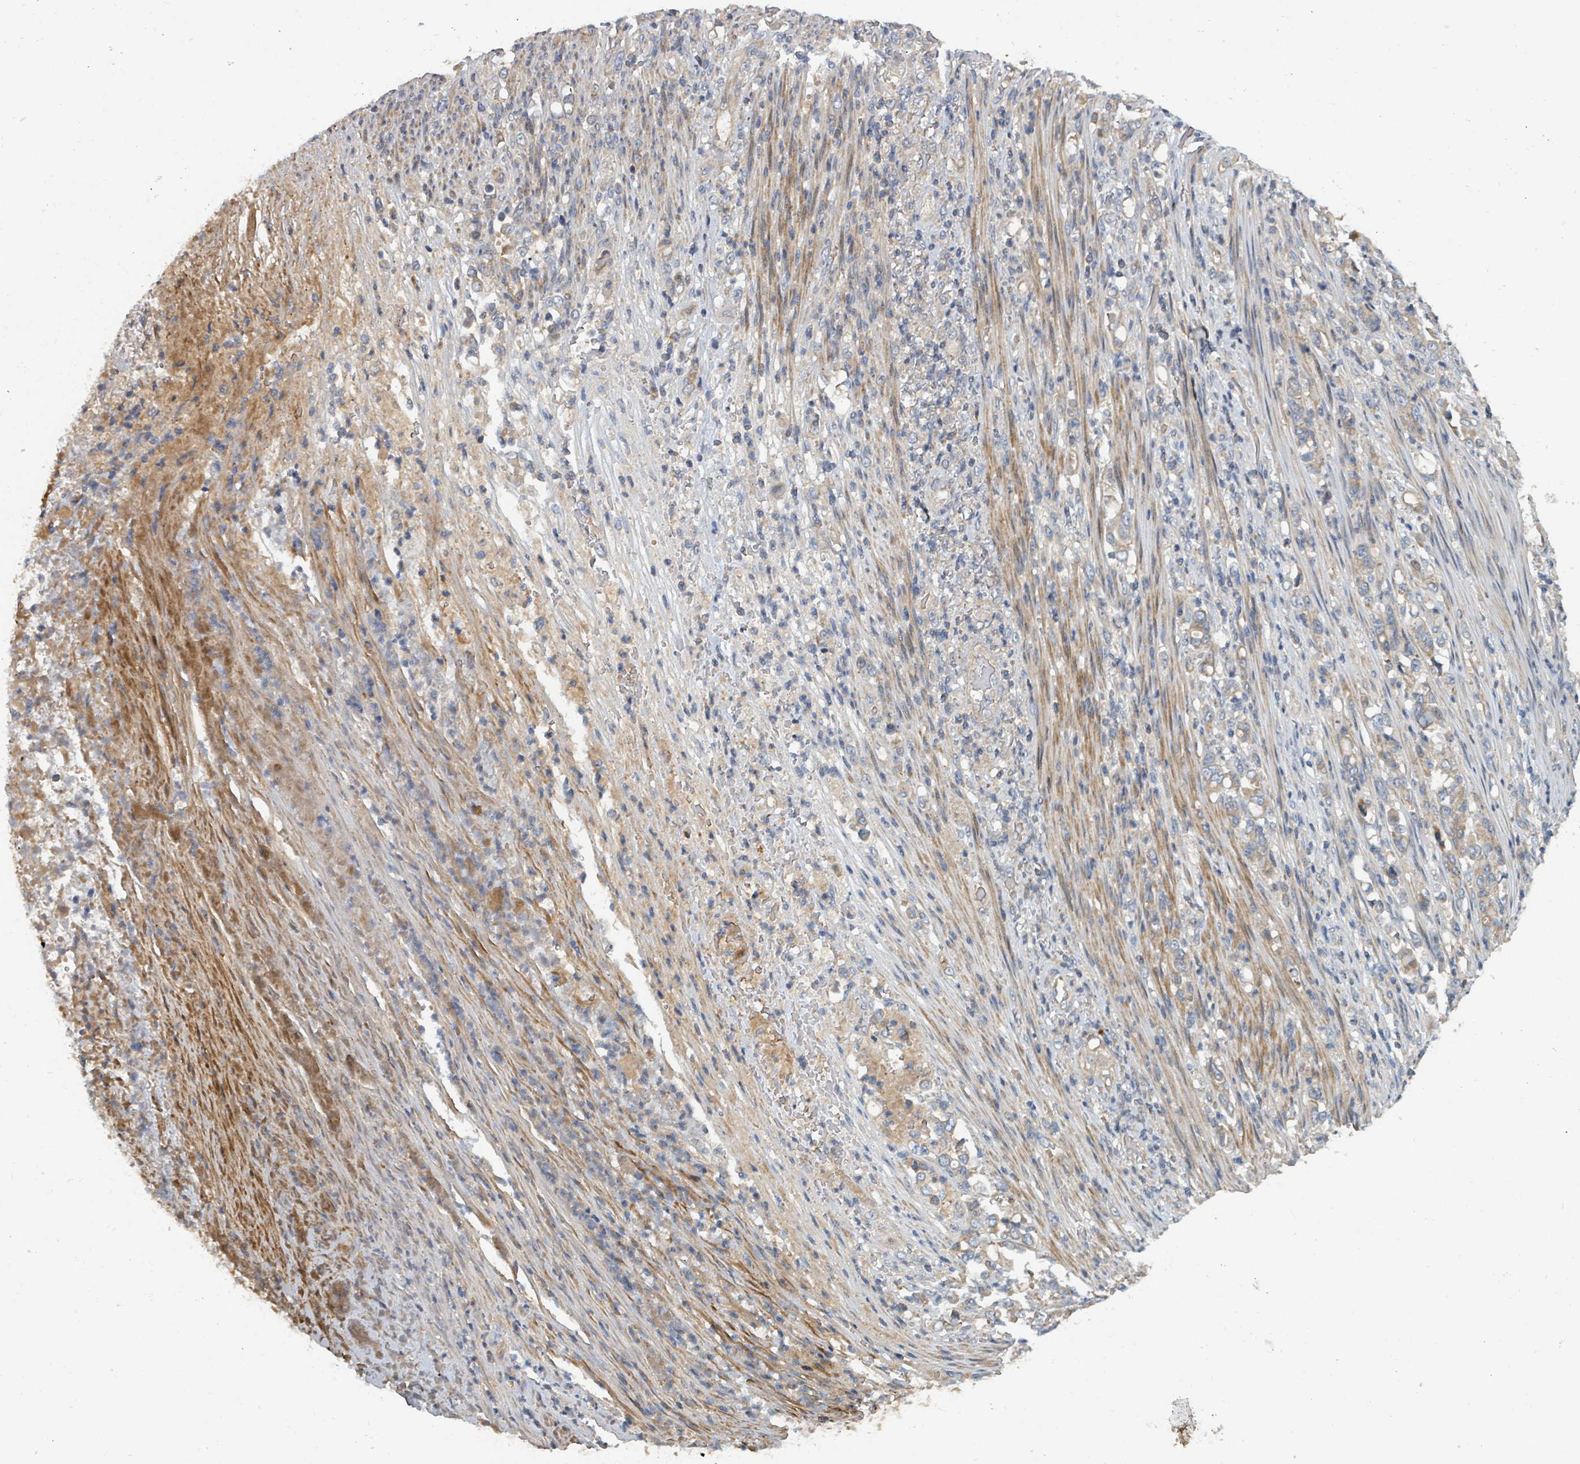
{"staining": {"intensity": "weak", "quantity": "<25%", "location": "cytoplasmic/membranous"}, "tissue": "stomach cancer", "cell_type": "Tumor cells", "image_type": "cancer", "snomed": [{"axis": "morphology", "description": "Normal tissue, NOS"}, {"axis": "morphology", "description": "Adenocarcinoma, NOS"}, {"axis": "topography", "description": "Stomach"}], "caption": "This is a image of immunohistochemistry (IHC) staining of adenocarcinoma (stomach), which shows no expression in tumor cells.", "gene": "DPM1", "patient": {"sex": "female", "age": 79}}